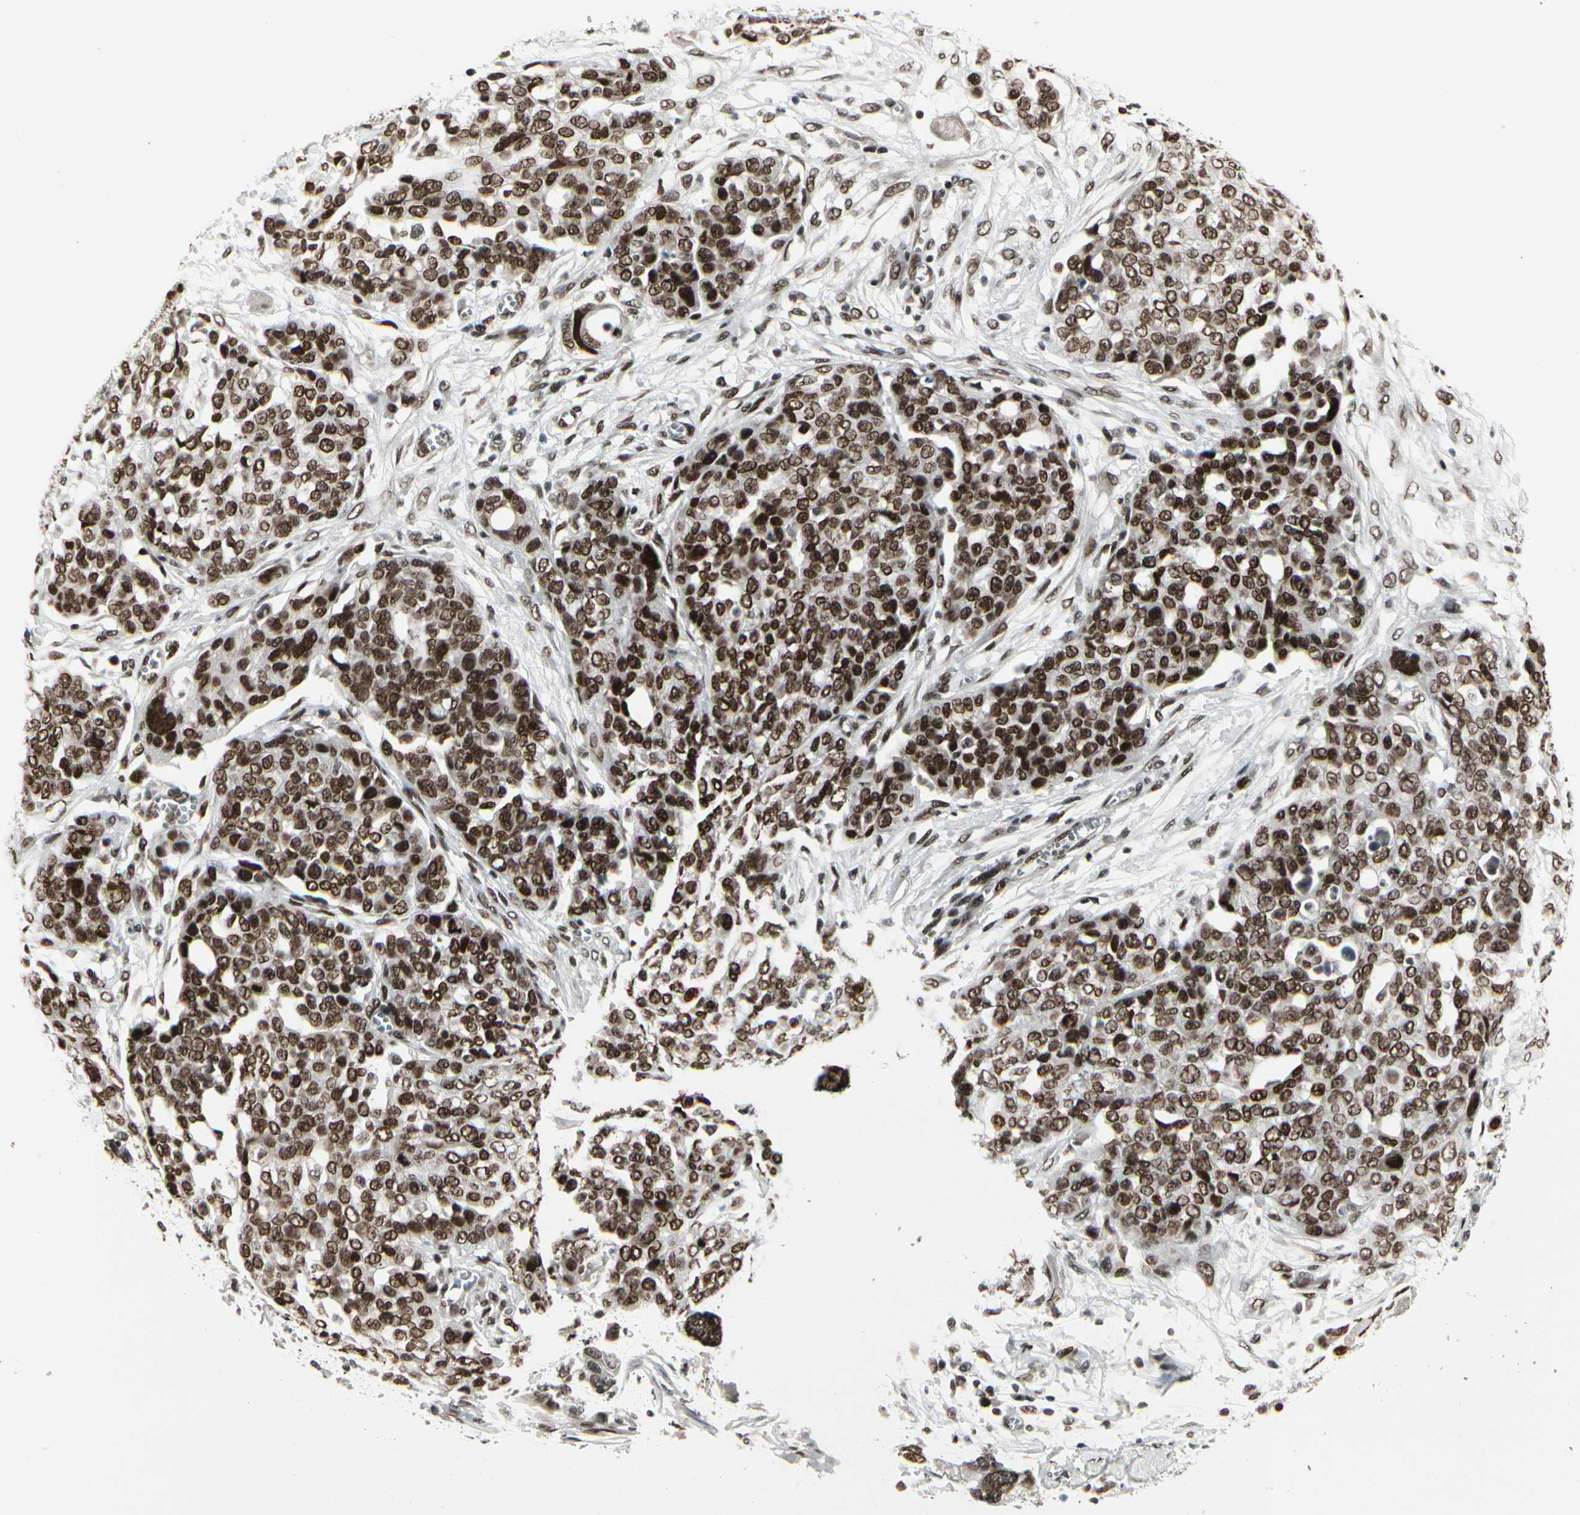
{"staining": {"intensity": "strong", "quantity": ">75%", "location": "nuclear"}, "tissue": "ovarian cancer", "cell_type": "Tumor cells", "image_type": "cancer", "snomed": [{"axis": "morphology", "description": "Cystadenocarcinoma, serous, NOS"}, {"axis": "topography", "description": "Soft tissue"}, {"axis": "topography", "description": "Ovary"}], "caption": "The micrograph shows a brown stain indicating the presence of a protein in the nuclear of tumor cells in ovarian cancer. (DAB IHC with brightfield microscopy, high magnification).", "gene": "HMG20A", "patient": {"sex": "female", "age": 57}}